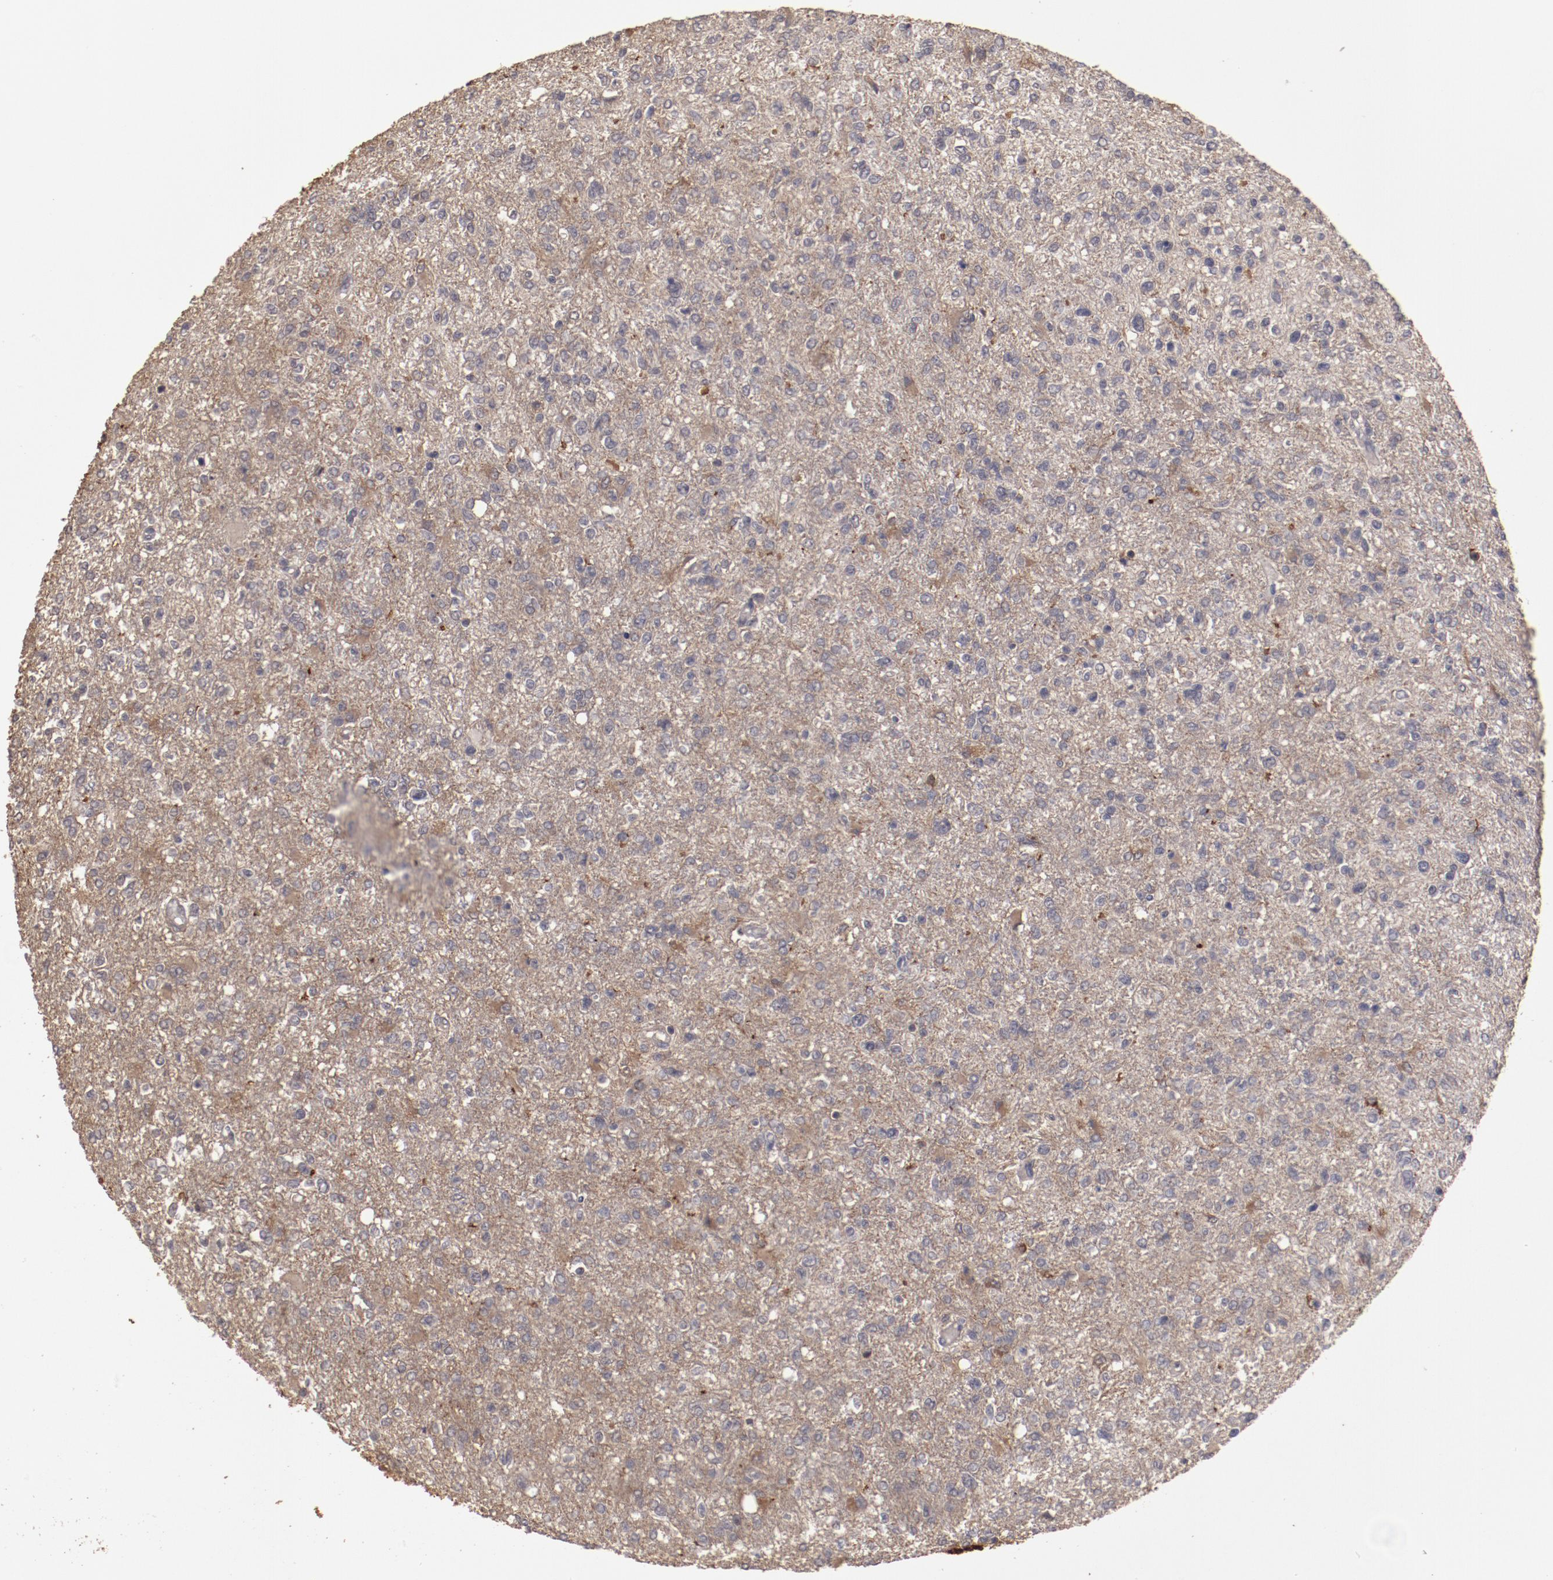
{"staining": {"intensity": "moderate", "quantity": ">75%", "location": "cytoplasmic/membranous"}, "tissue": "glioma", "cell_type": "Tumor cells", "image_type": "cancer", "snomed": [{"axis": "morphology", "description": "Glioma, malignant, High grade"}, {"axis": "topography", "description": "Cerebral cortex"}], "caption": "About >75% of tumor cells in human glioma exhibit moderate cytoplasmic/membranous protein expression as visualized by brown immunohistochemical staining.", "gene": "LRRC75B", "patient": {"sex": "male", "age": 76}}